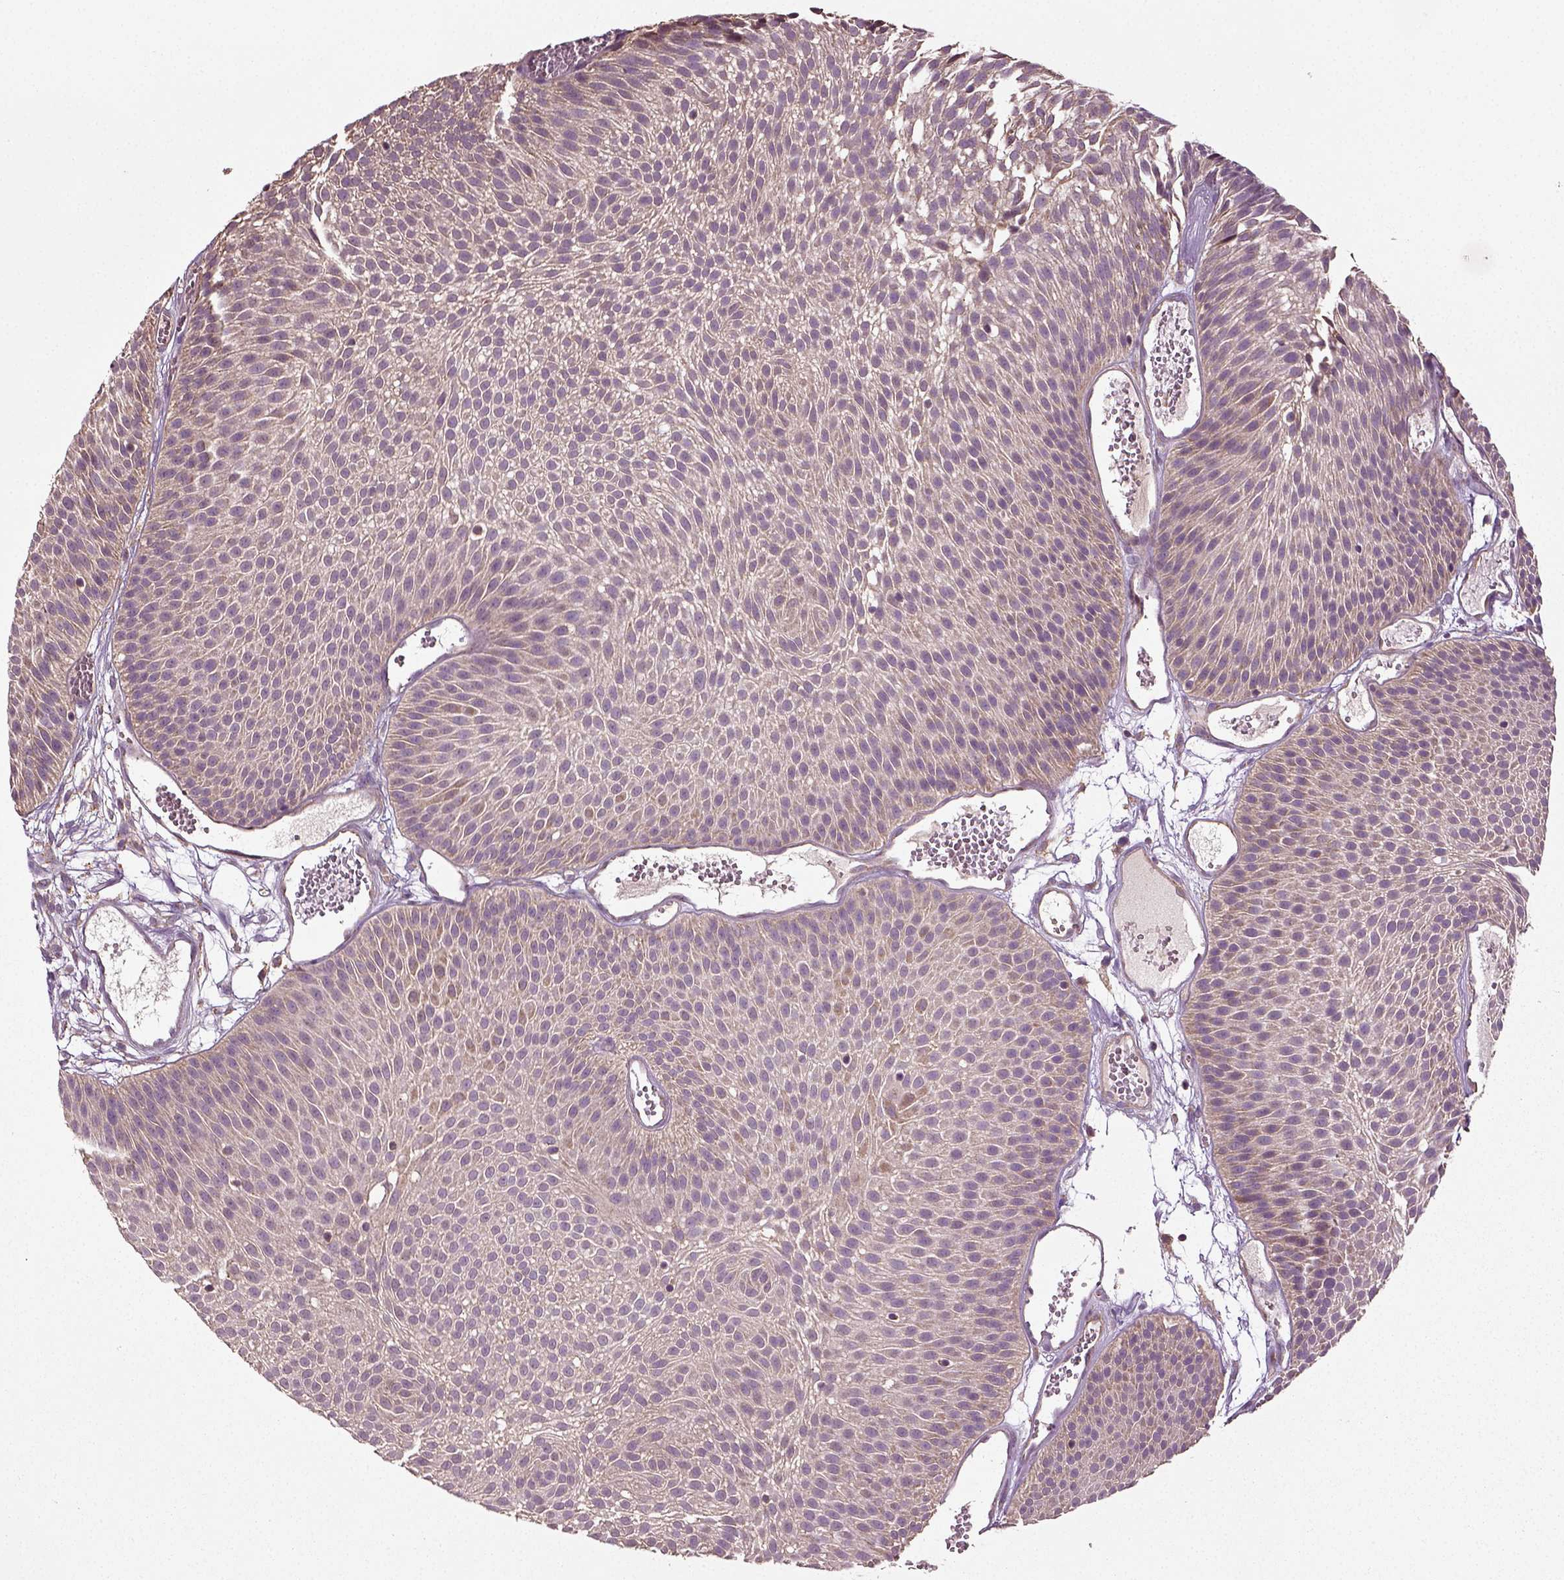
{"staining": {"intensity": "weak", "quantity": "25%-75%", "location": "cytoplasmic/membranous"}, "tissue": "urothelial cancer", "cell_type": "Tumor cells", "image_type": "cancer", "snomed": [{"axis": "morphology", "description": "Urothelial carcinoma, Low grade"}, {"axis": "topography", "description": "Urinary bladder"}], "caption": "A photomicrograph of low-grade urothelial carcinoma stained for a protein exhibits weak cytoplasmic/membranous brown staining in tumor cells. (DAB IHC, brown staining for protein, blue staining for nuclei).", "gene": "ERV3-1", "patient": {"sex": "male", "age": 52}}